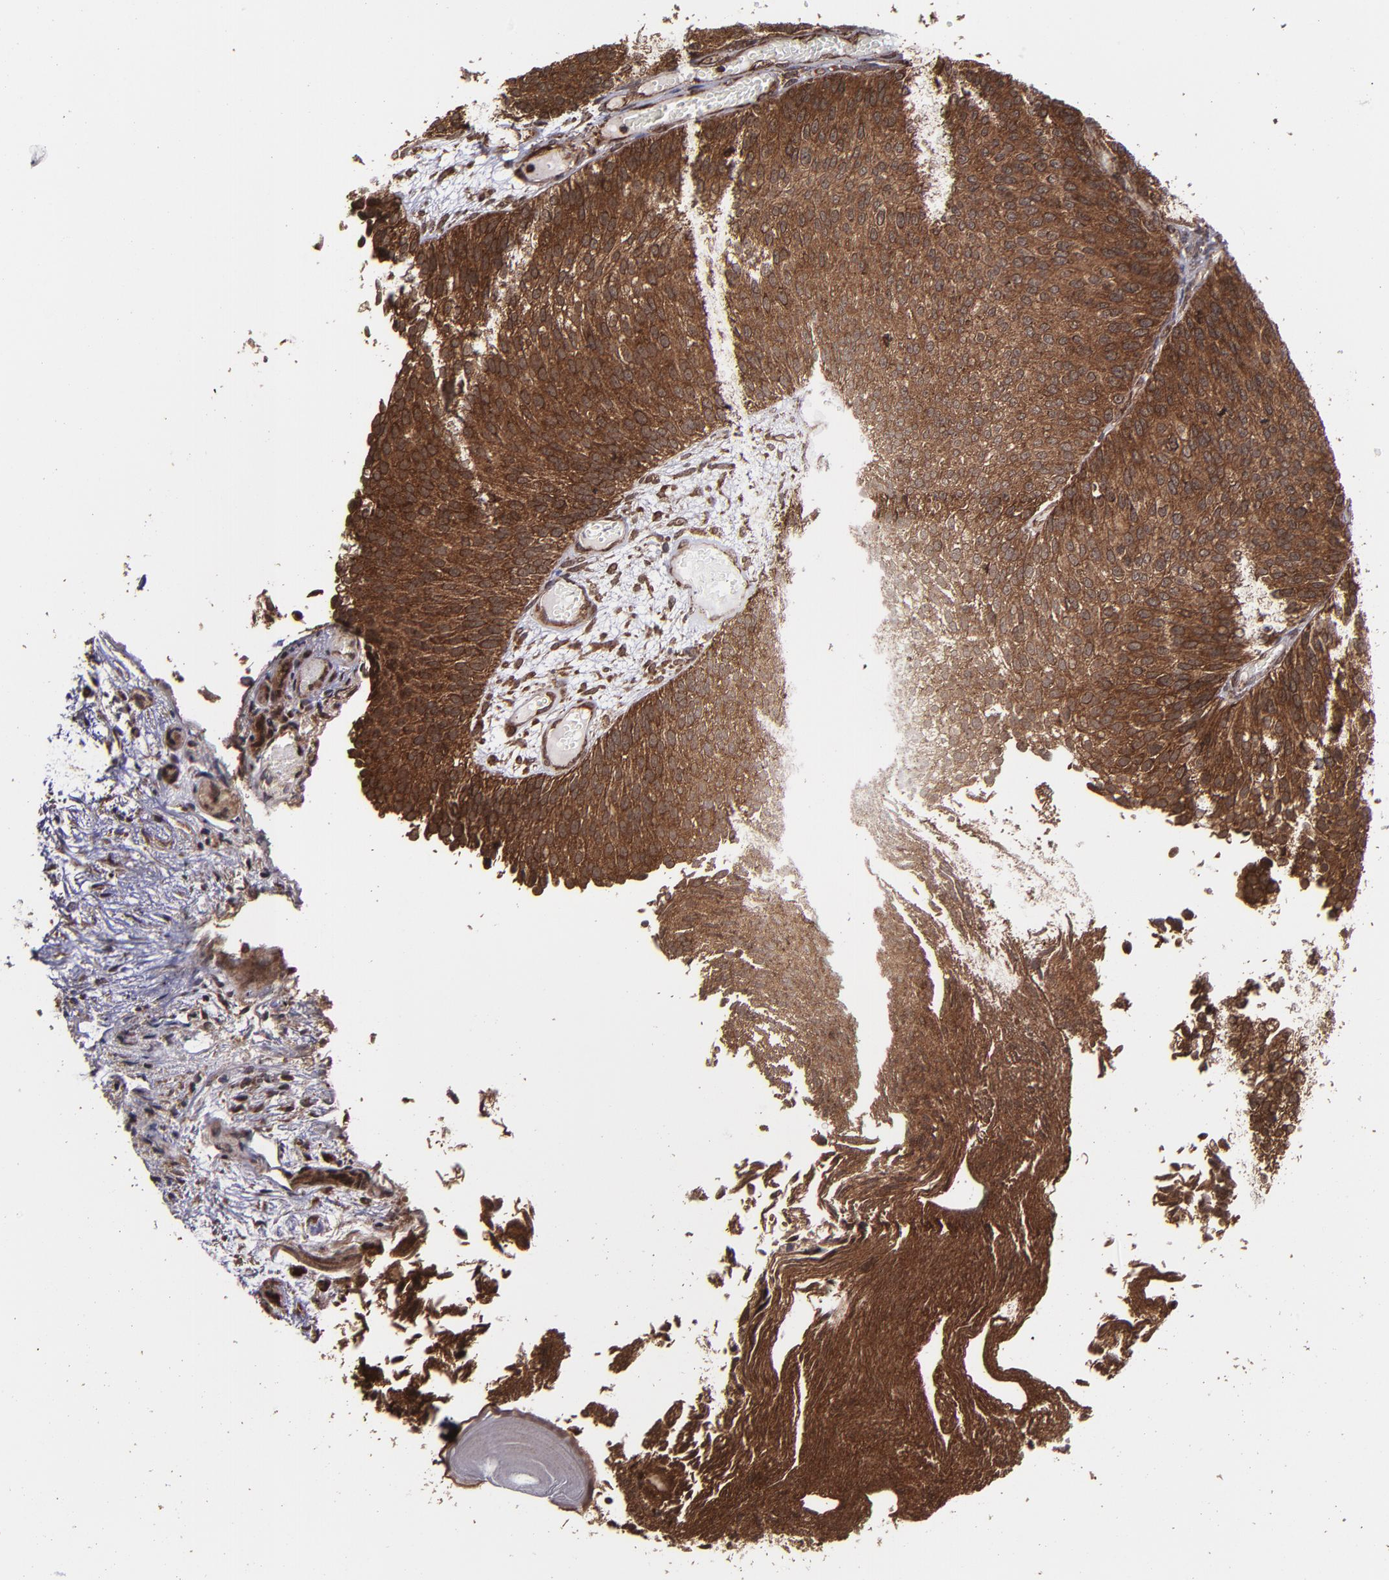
{"staining": {"intensity": "strong", "quantity": ">75%", "location": "cytoplasmic/membranous,nuclear"}, "tissue": "urothelial cancer", "cell_type": "Tumor cells", "image_type": "cancer", "snomed": [{"axis": "morphology", "description": "Urothelial carcinoma, Low grade"}, {"axis": "topography", "description": "Urinary bladder"}], "caption": "High-power microscopy captured an IHC histopathology image of urothelial carcinoma (low-grade), revealing strong cytoplasmic/membranous and nuclear positivity in approximately >75% of tumor cells. The protein of interest is shown in brown color, while the nuclei are stained blue.", "gene": "EIF4ENIF1", "patient": {"sex": "male", "age": 84}}